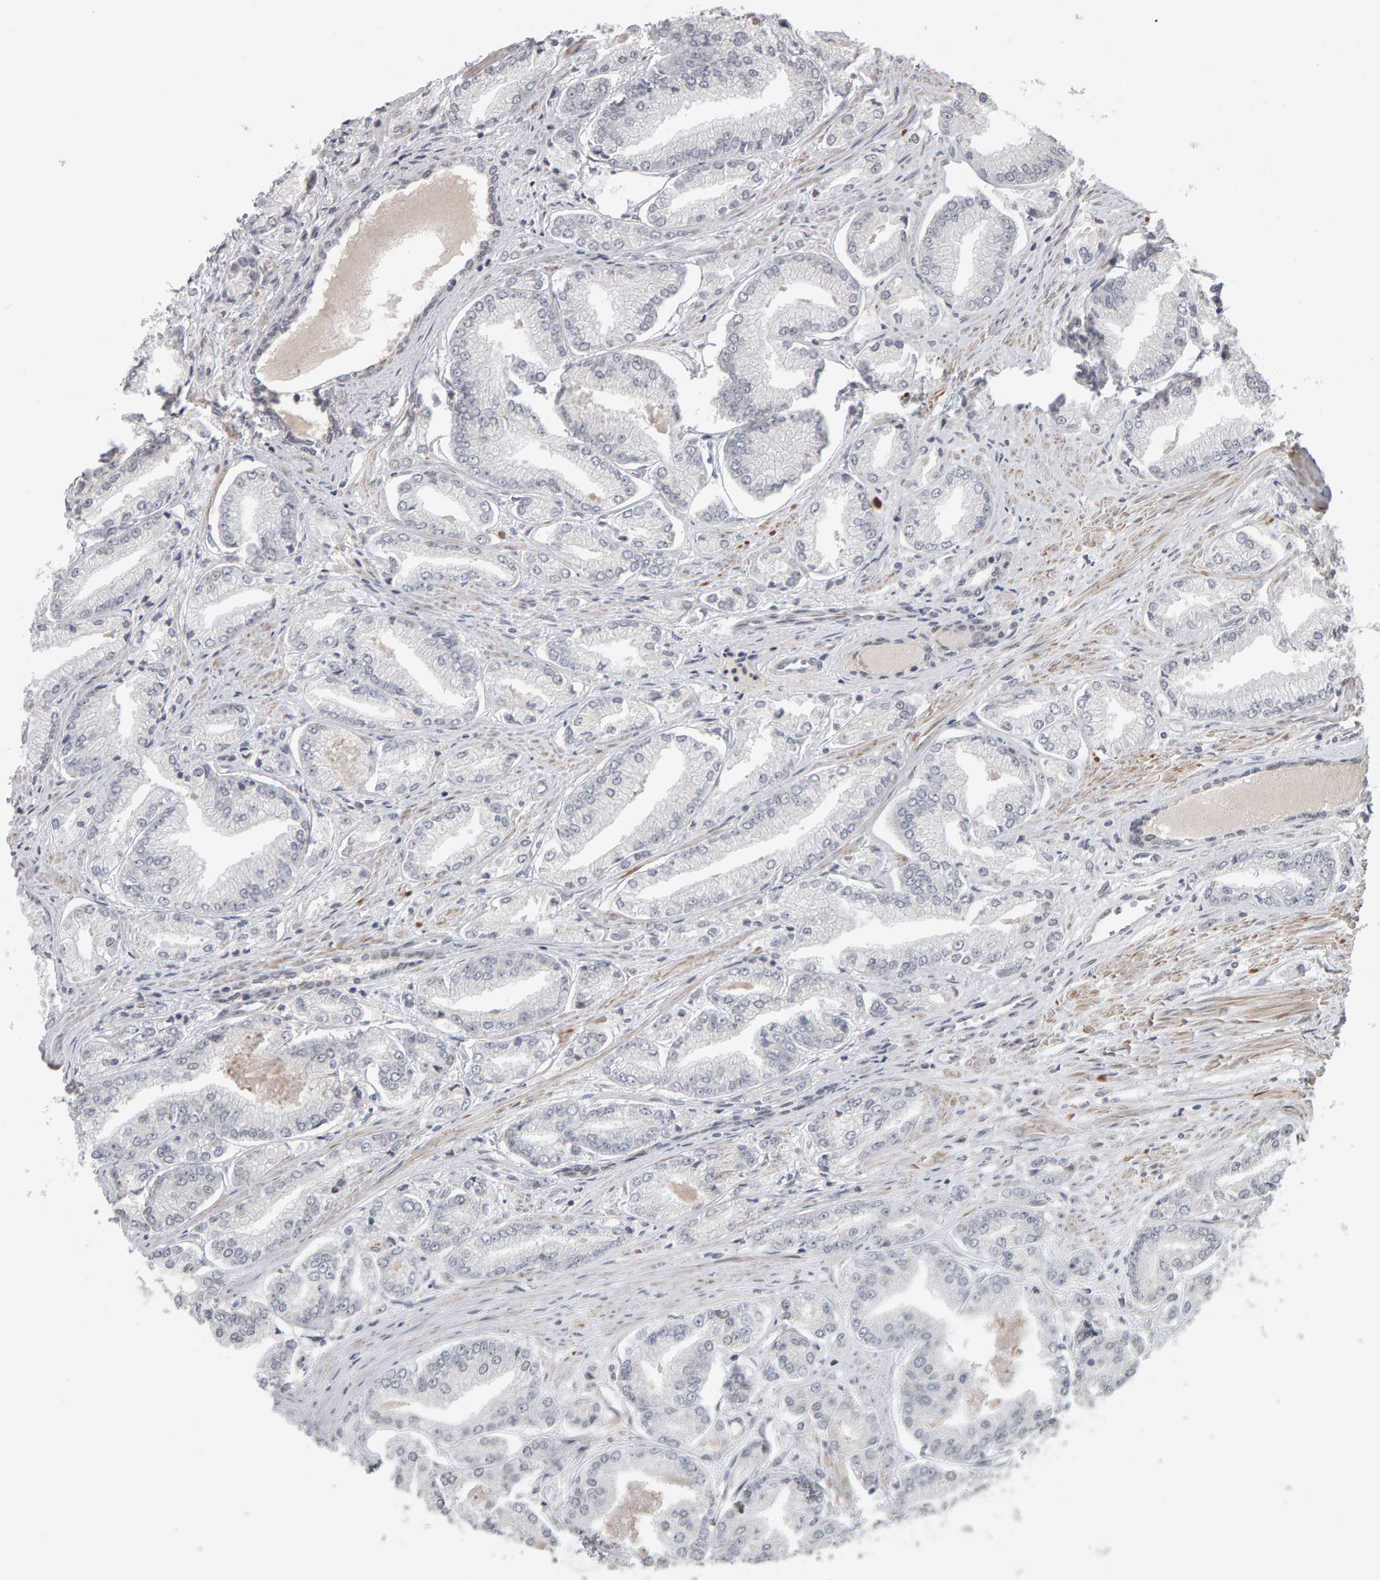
{"staining": {"intensity": "negative", "quantity": "none", "location": "none"}, "tissue": "prostate cancer", "cell_type": "Tumor cells", "image_type": "cancer", "snomed": [{"axis": "morphology", "description": "Adenocarcinoma, Low grade"}, {"axis": "topography", "description": "Prostate"}], "caption": "Prostate adenocarcinoma (low-grade) was stained to show a protein in brown. There is no significant positivity in tumor cells. Brightfield microscopy of immunohistochemistry (IHC) stained with DAB (3,3'-diaminobenzidine) (brown) and hematoxylin (blue), captured at high magnification.", "gene": "TEFM", "patient": {"sex": "male", "age": 52}}